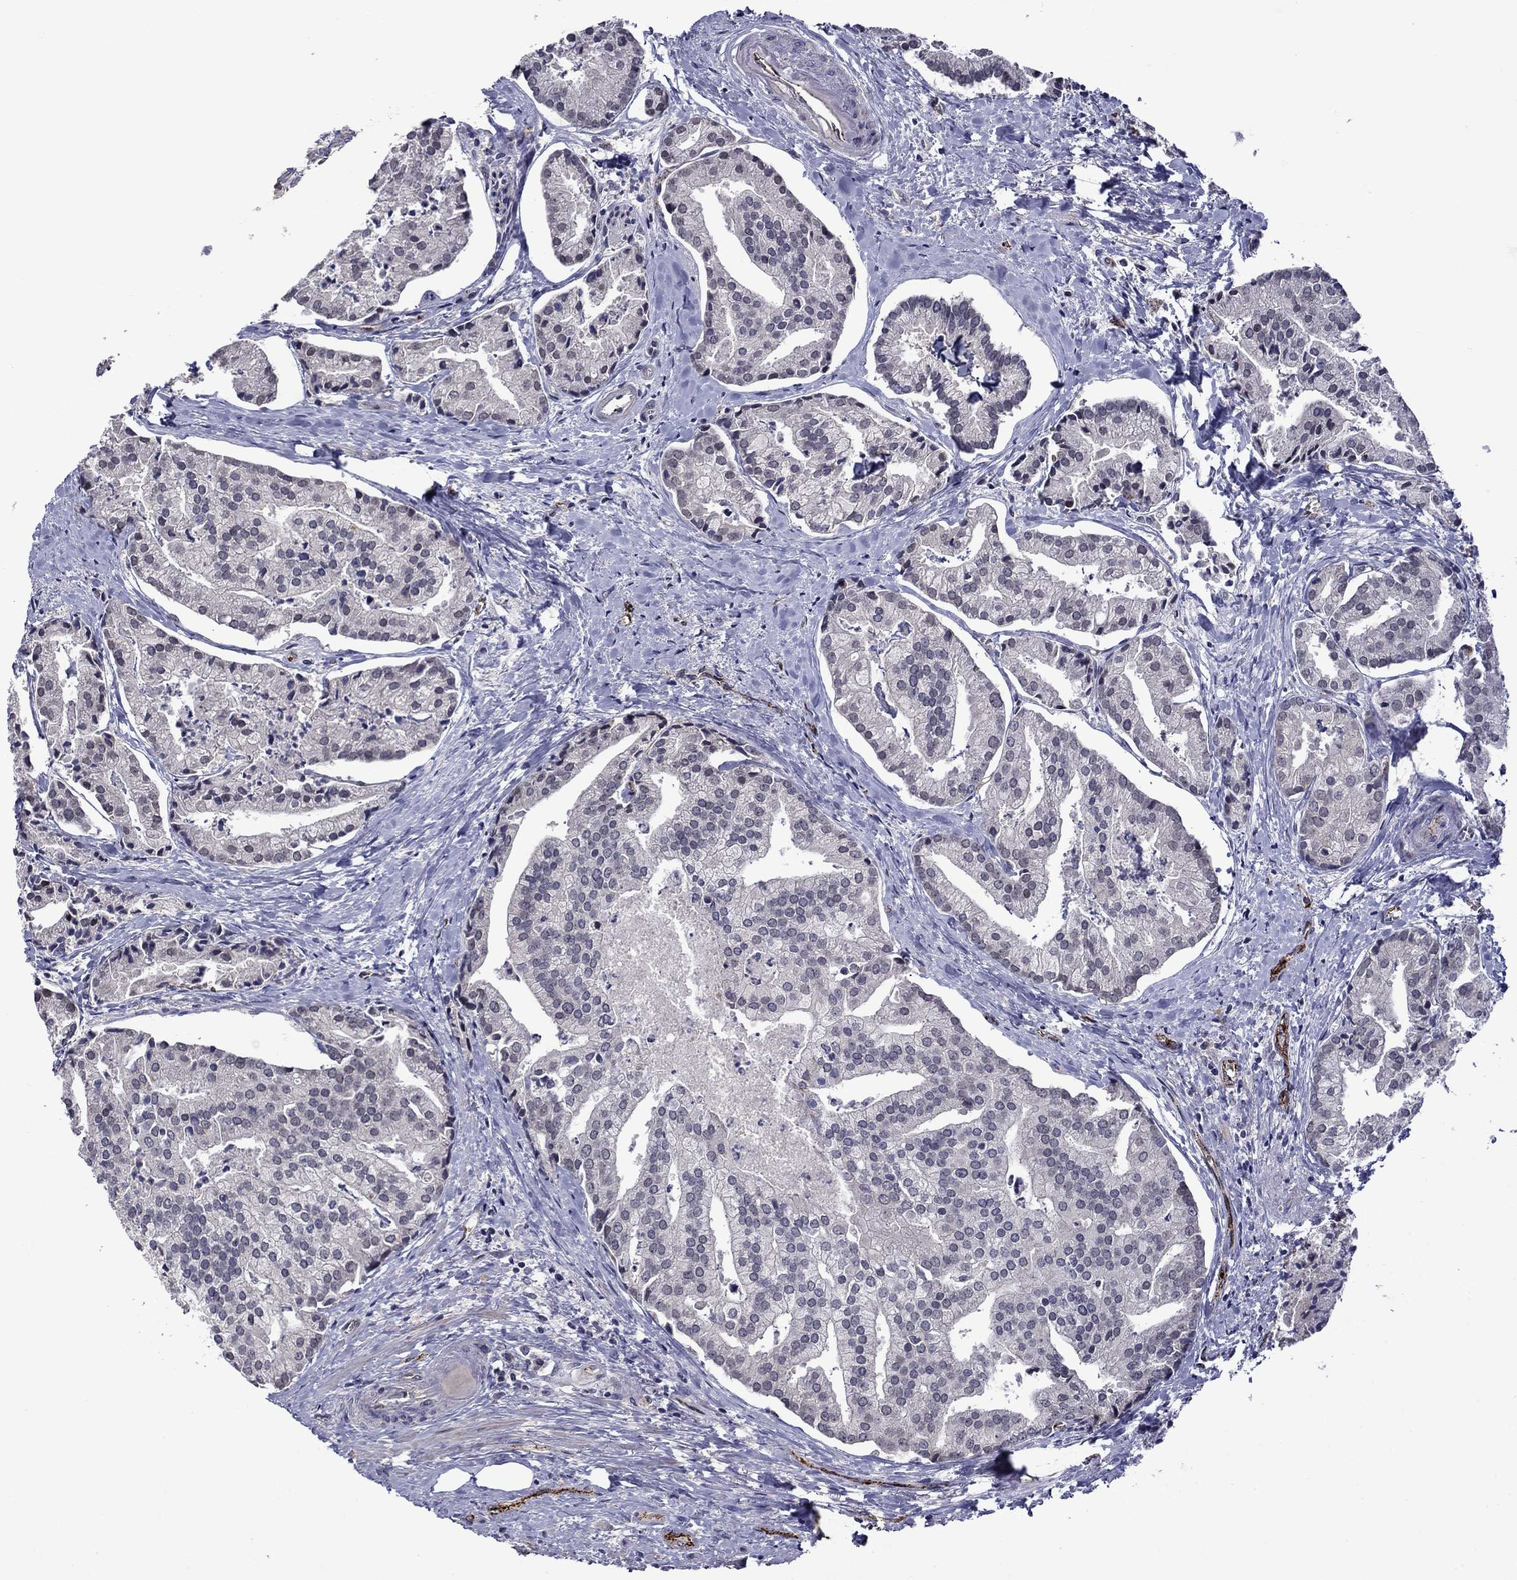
{"staining": {"intensity": "negative", "quantity": "none", "location": "none"}, "tissue": "prostate cancer", "cell_type": "Tumor cells", "image_type": "cancer", "snomed": [{"axis": "morphology", "description": "Adenocarcinoma, NOS"}, {"axis": "topography", "description": "Prostate and seminal vesicle, NOS"}, {"axis": "topography", "description": "Prostate"}], "caption": "Immunohistochemical staining of prostate cancer shows no significant expression in tumor cells.", "gene": "SLITRK1", "patient": {"sex": "male", "age": 44}}